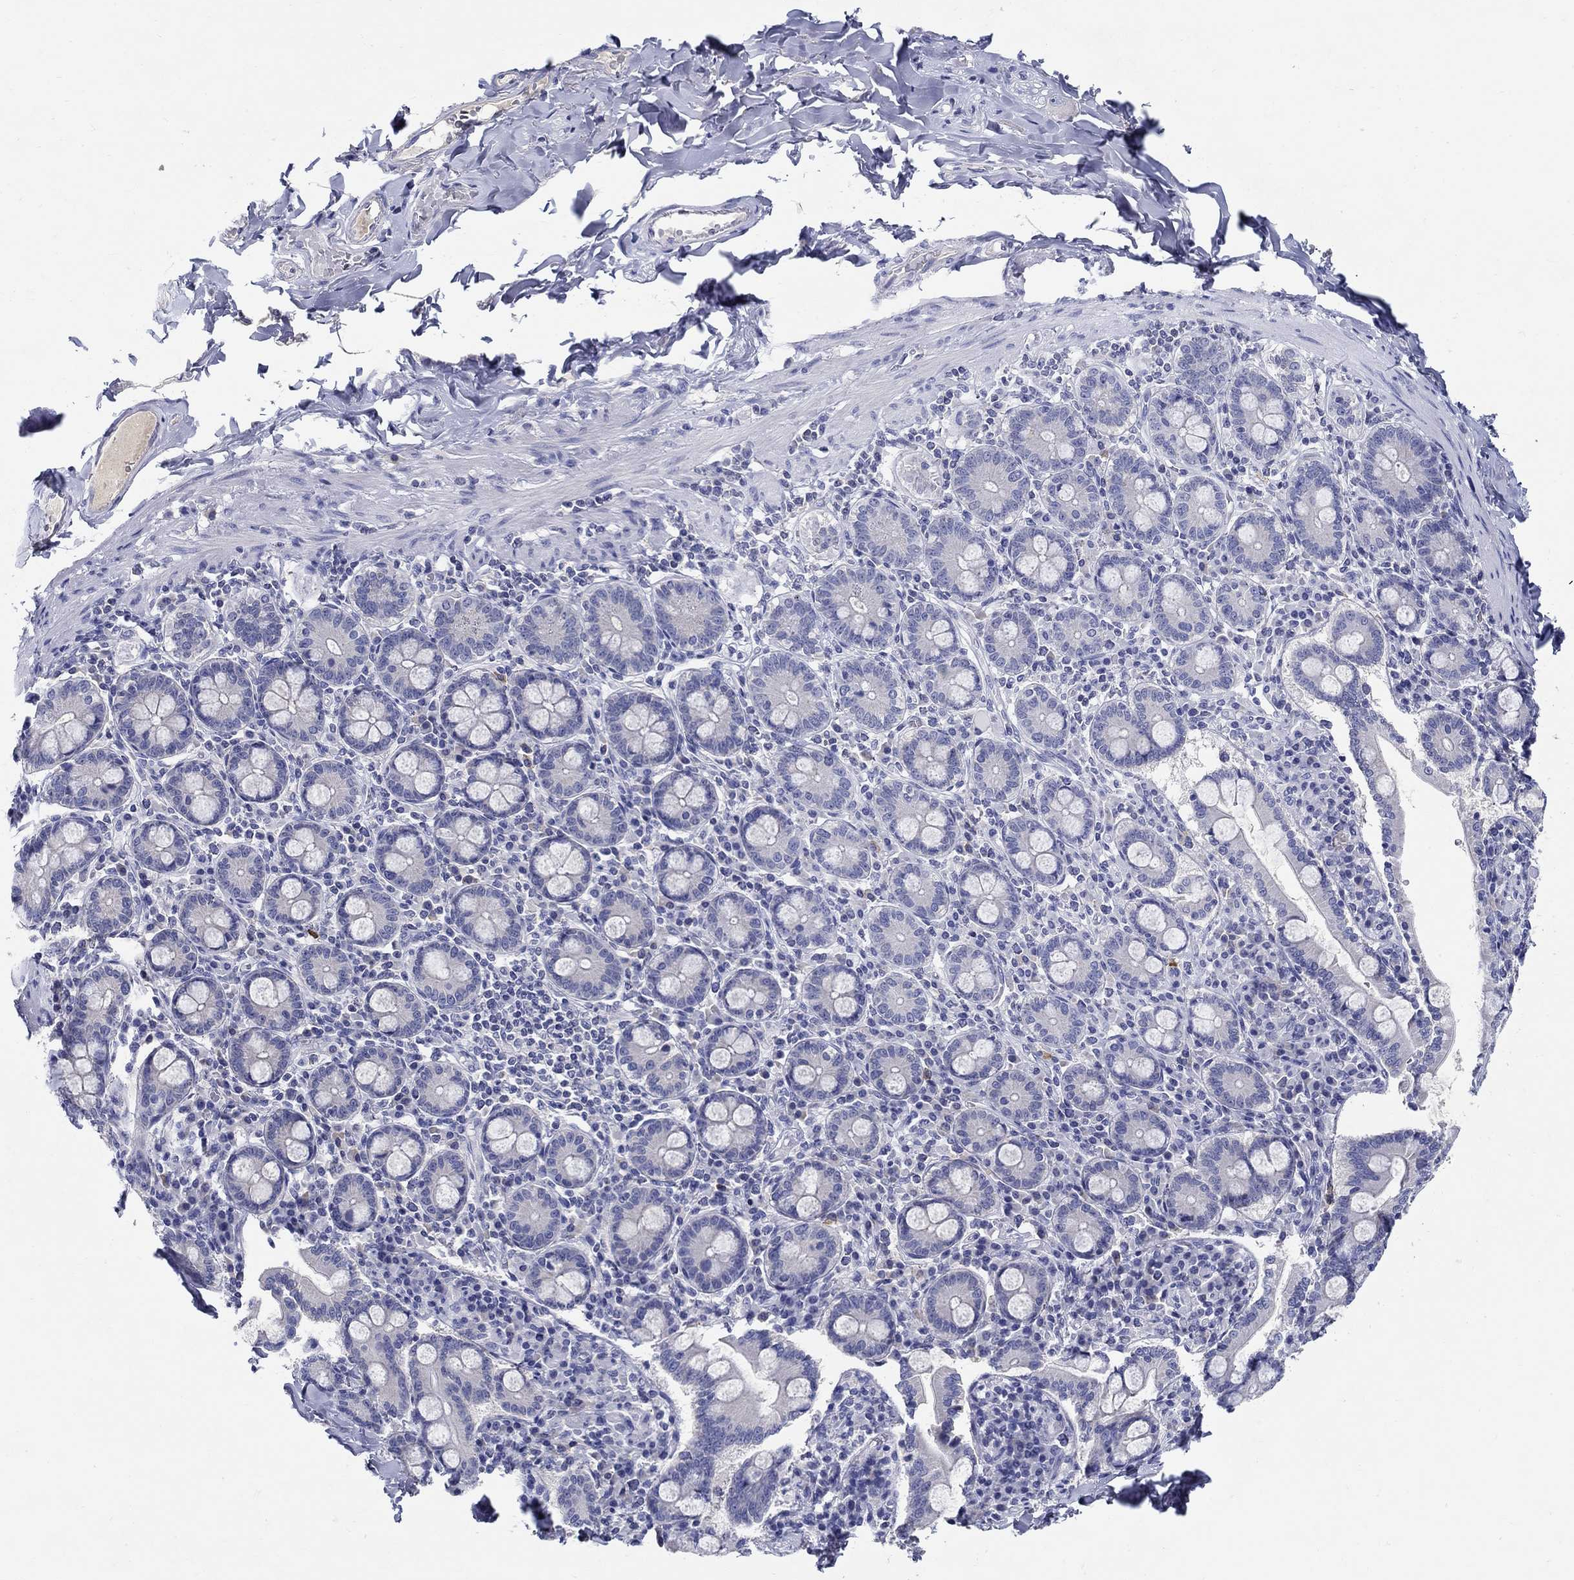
{"staining": {"intensity": "negative", "quantity": "none", "location": "none"}, "tissue": "adipose tissue", "cell_type": "Adipocytes", "image_type": "normal", "snomed": [{"axis": "morphology", "description": "Normal tissue, NOS"}, {"axis": "topography", "description": "Smooth muscle"}, {"axis": "topography", "description": "Duodenum"}, {"axis": "topography", "description": "Peripheral nerve tissue"}], "caption": "The immunohistochemistry (IHC) photomicrograph has no significant positivity in adipocytes of adipose tissue. (DAB immunohistochemistry with hematoxylin counter stain).", "gene": "CRYGA", "patient": {"sex": "female", "age": 61}}